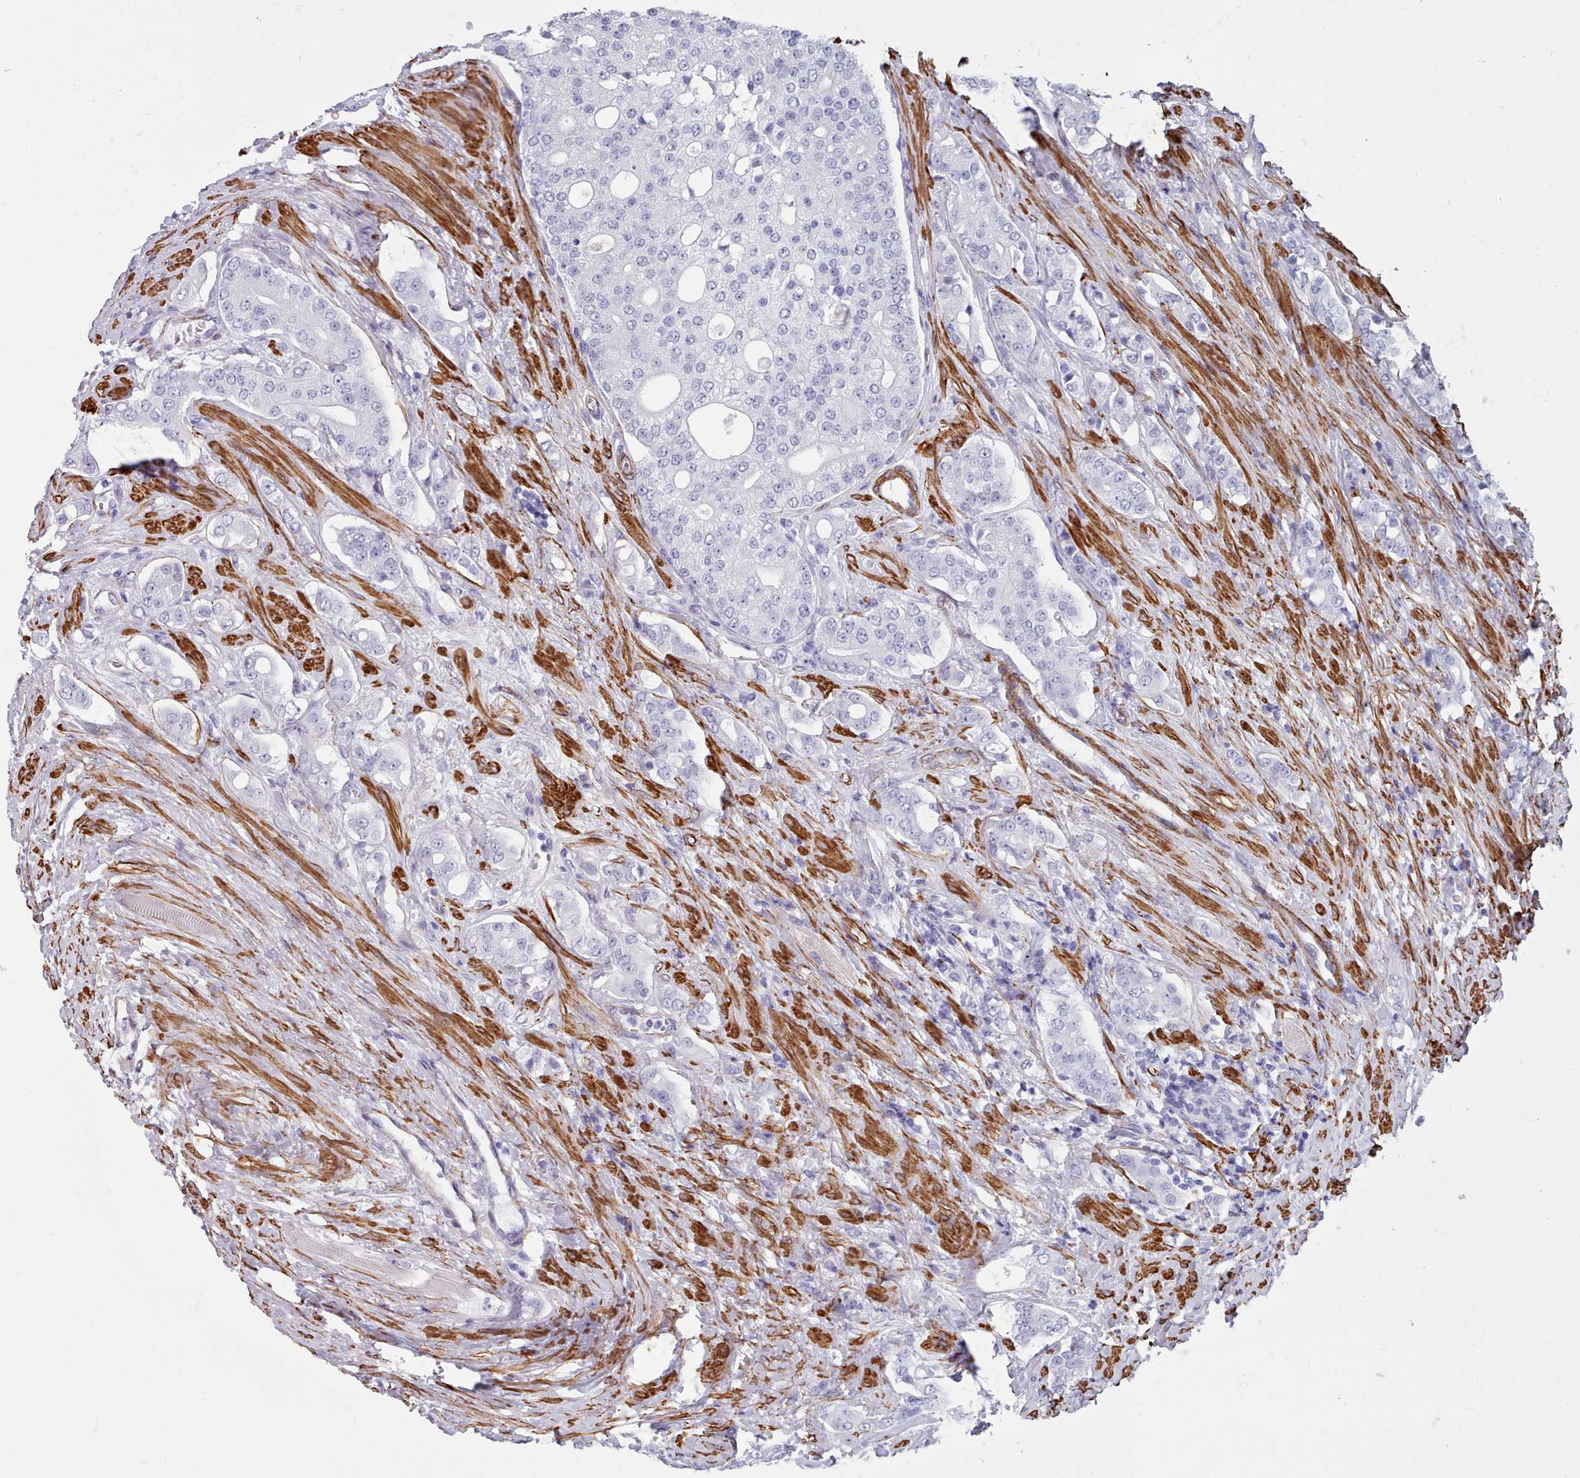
{"staining": {"intensity": "negative", "quantity": "none", "location": "none"}, "tissue": "prostate cancer", "cell_type": "Tumor cells", "image_type": "cancer", "snomed": [{"axis": "morphology", "description": "Adenocarcinoma, High grade"}, {"axis": "topography", "description": "Prostate"}], "caption": "Tumor cells are negative for protein expression in human prostate adenocarcinoma (high-grade).", "gene": "FPGS", "patient": {"sex": "male", "age": 71}}